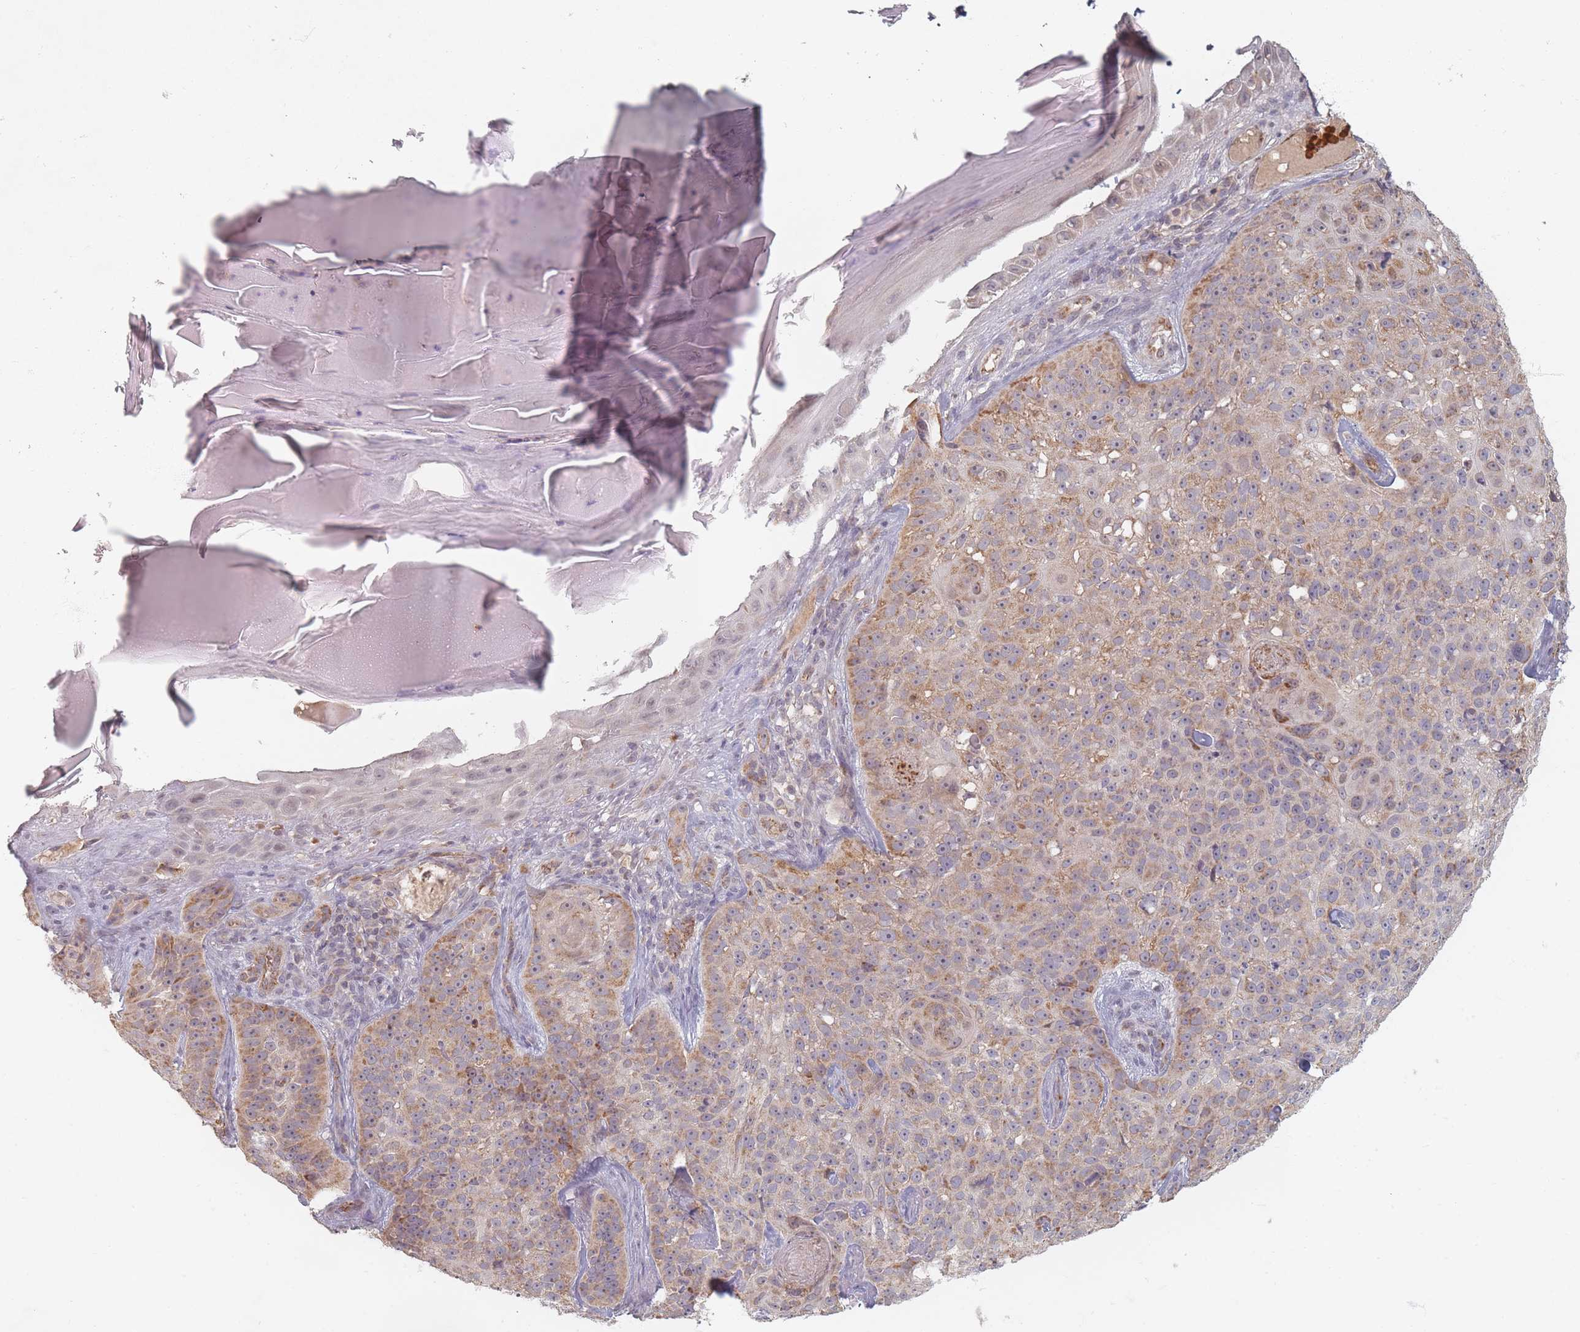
{"staining": {"intensity": "moderate", "quantity": "25%-75%", "location": "cytoplasmic/membranous"}, "tissue": "skin cancer", "cell_type": "Tumor cells", "image_type": "cancer", "snomed": [{"axis": "morphology", "description": "Basal cell carcinoma"}, {"axis": "topography", "description": "Skin"}], "caption": "Skin cancer (basal cell carcinoma) stained with a protein marker shows moderate staining in tumor cells.", "gene": "OR2M4", "patient": {"sex": "female", "age": 92}}